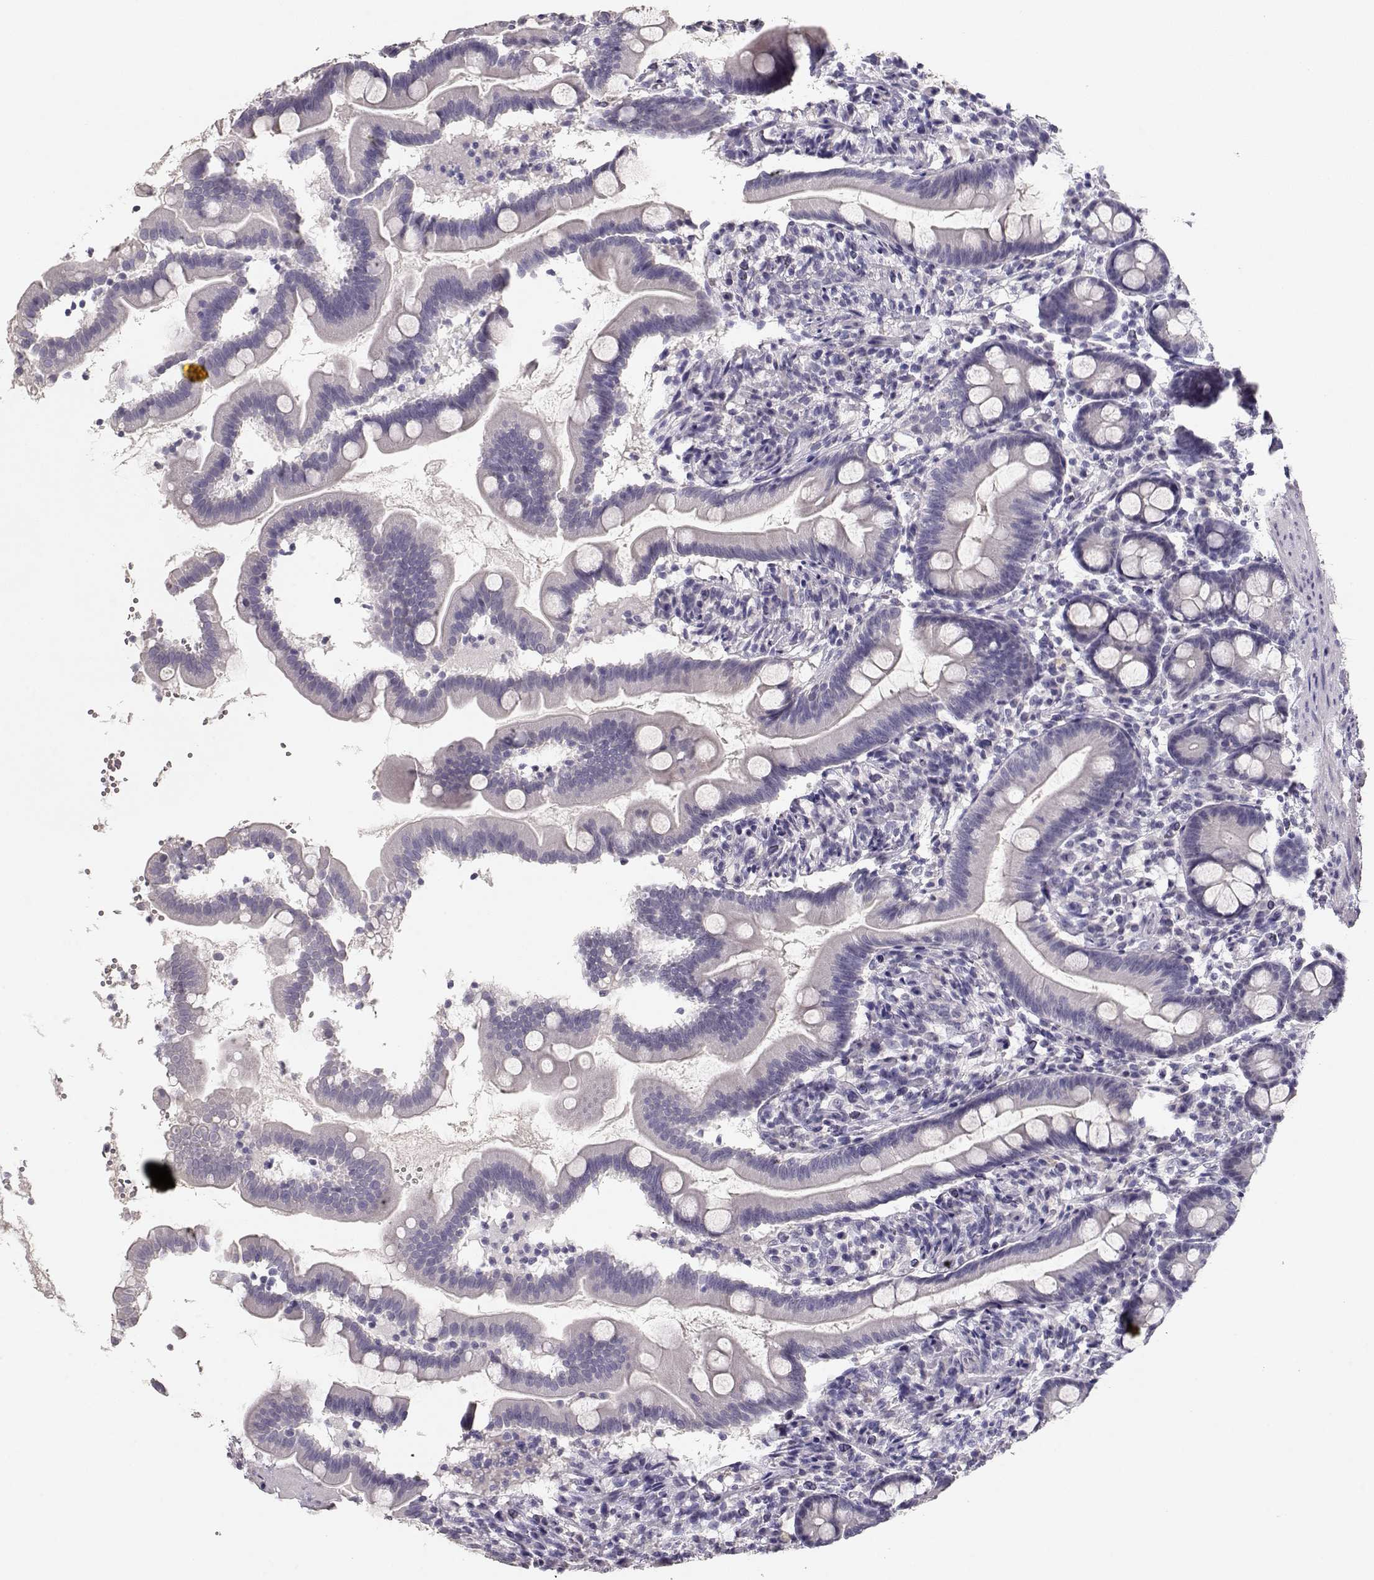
{"staining": {"intensity": "negative", "quantity": "none", "location": "none"}, "tissue": "small intestine", "cell_type": "Glandular cells", "image_type": "normal", "snomed": [{"axis": "morphology", "description": "Normal tissue, NOS"}, {"axis": "topography", "description": "Small intestine"}], "caption": "This is an immunohistochemistry (IHC) histopathology image of normal small intestine. There is no expression in glandular cells.", "gene": "MAGEC1", "patient": {"sex": "female", "age": 44}}